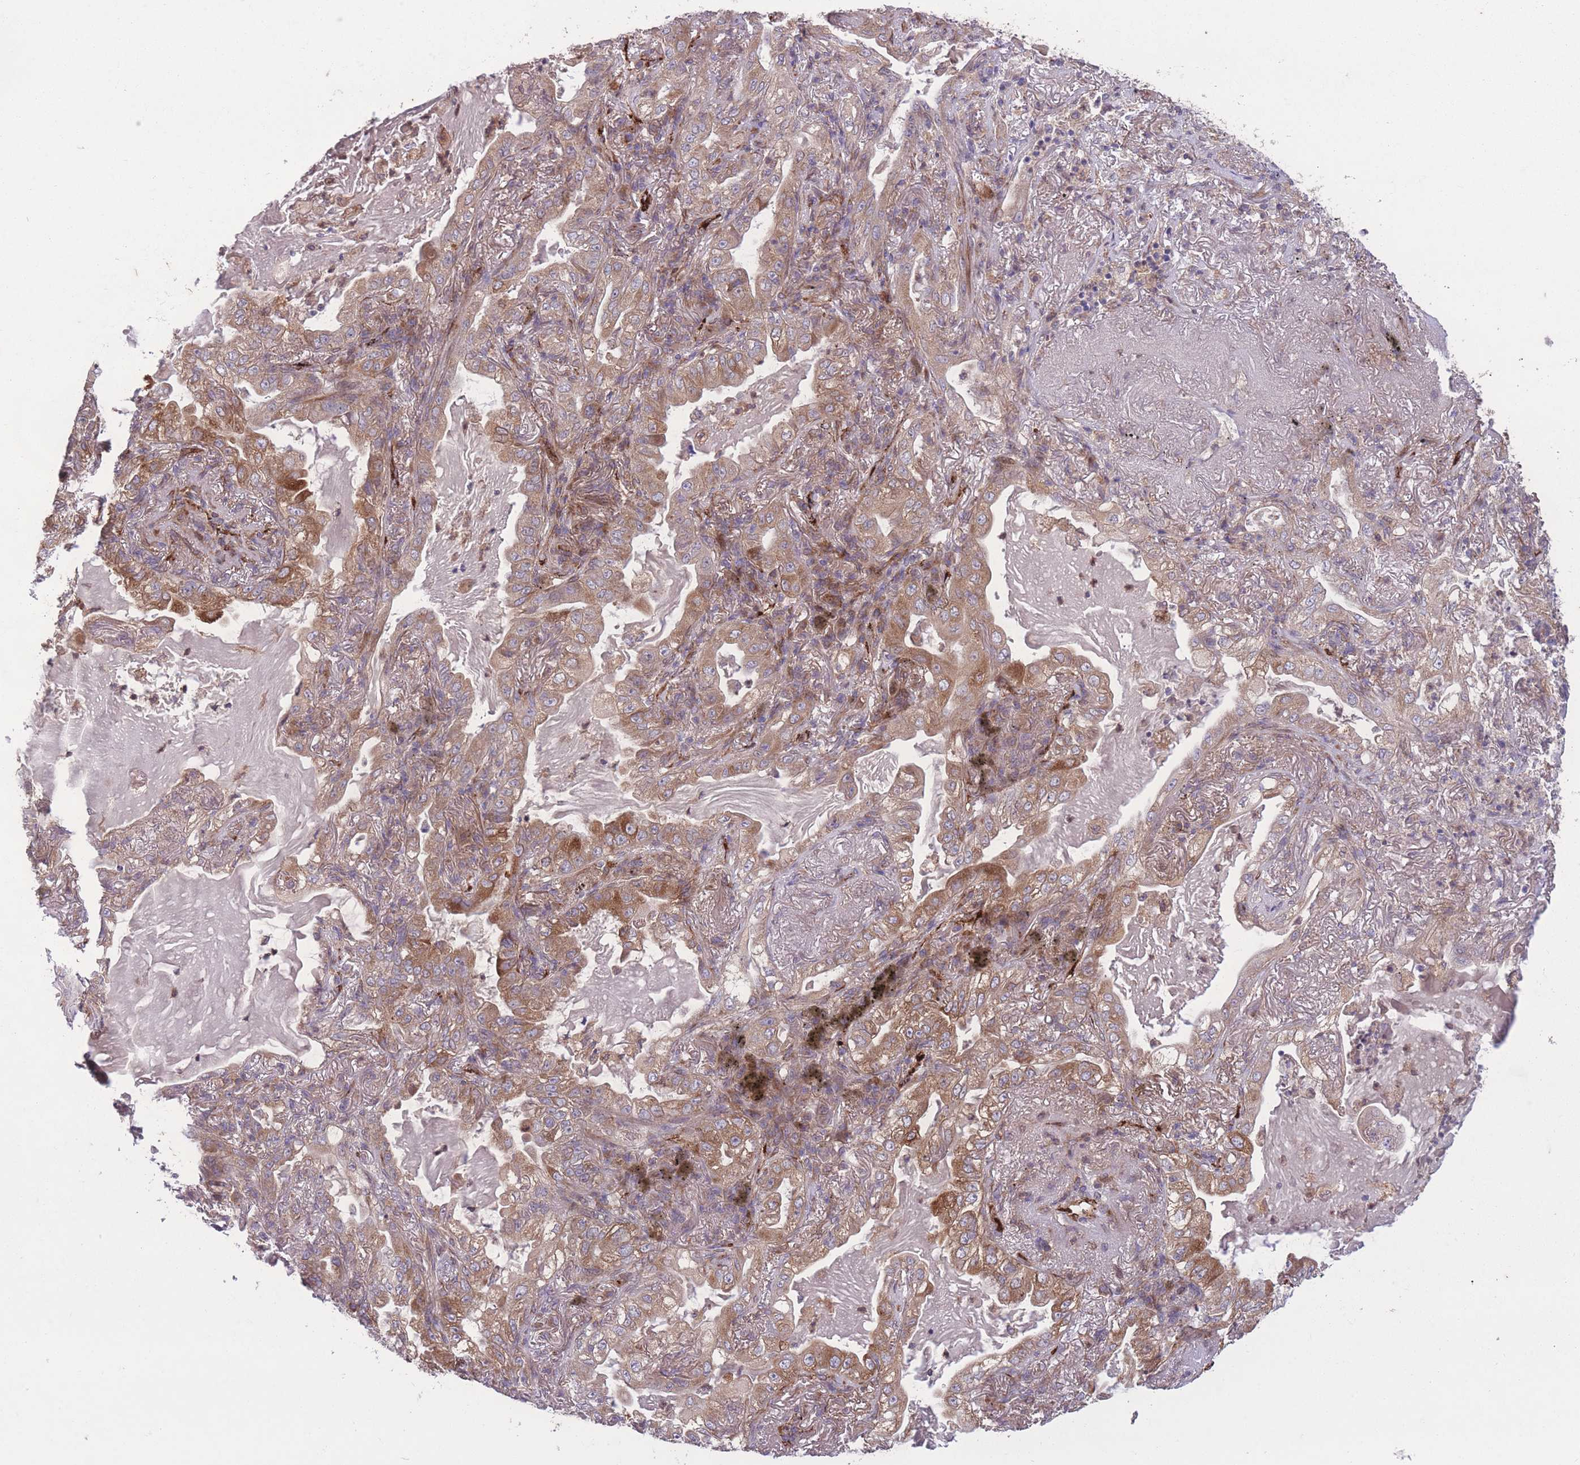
{"staining": {"intensity": "moderate", "quantity": ">75%", "location": "cytoplasmic/membranous"}, "tissue": "lung cancer", "cell_type": "Tumor cells", "image_type": "cancer", "snomed": [{"axis": "morphology", "description": "Adenocarcinoma, NOS"}, {"axis": "topography", "description": "Lung"}], "caption": "Immunohistochemical staining of lung adenocarcinoma demonstrates medium levels of moderate cytoplasmic/membranous protein staining in about >75% of tumor cells. Immunohistochemistry (ihc) stains the protein of interest in brown and the nuclei are stained blue.", "gene": "CISH", "patient": {"sex": "female", "age": 73}}